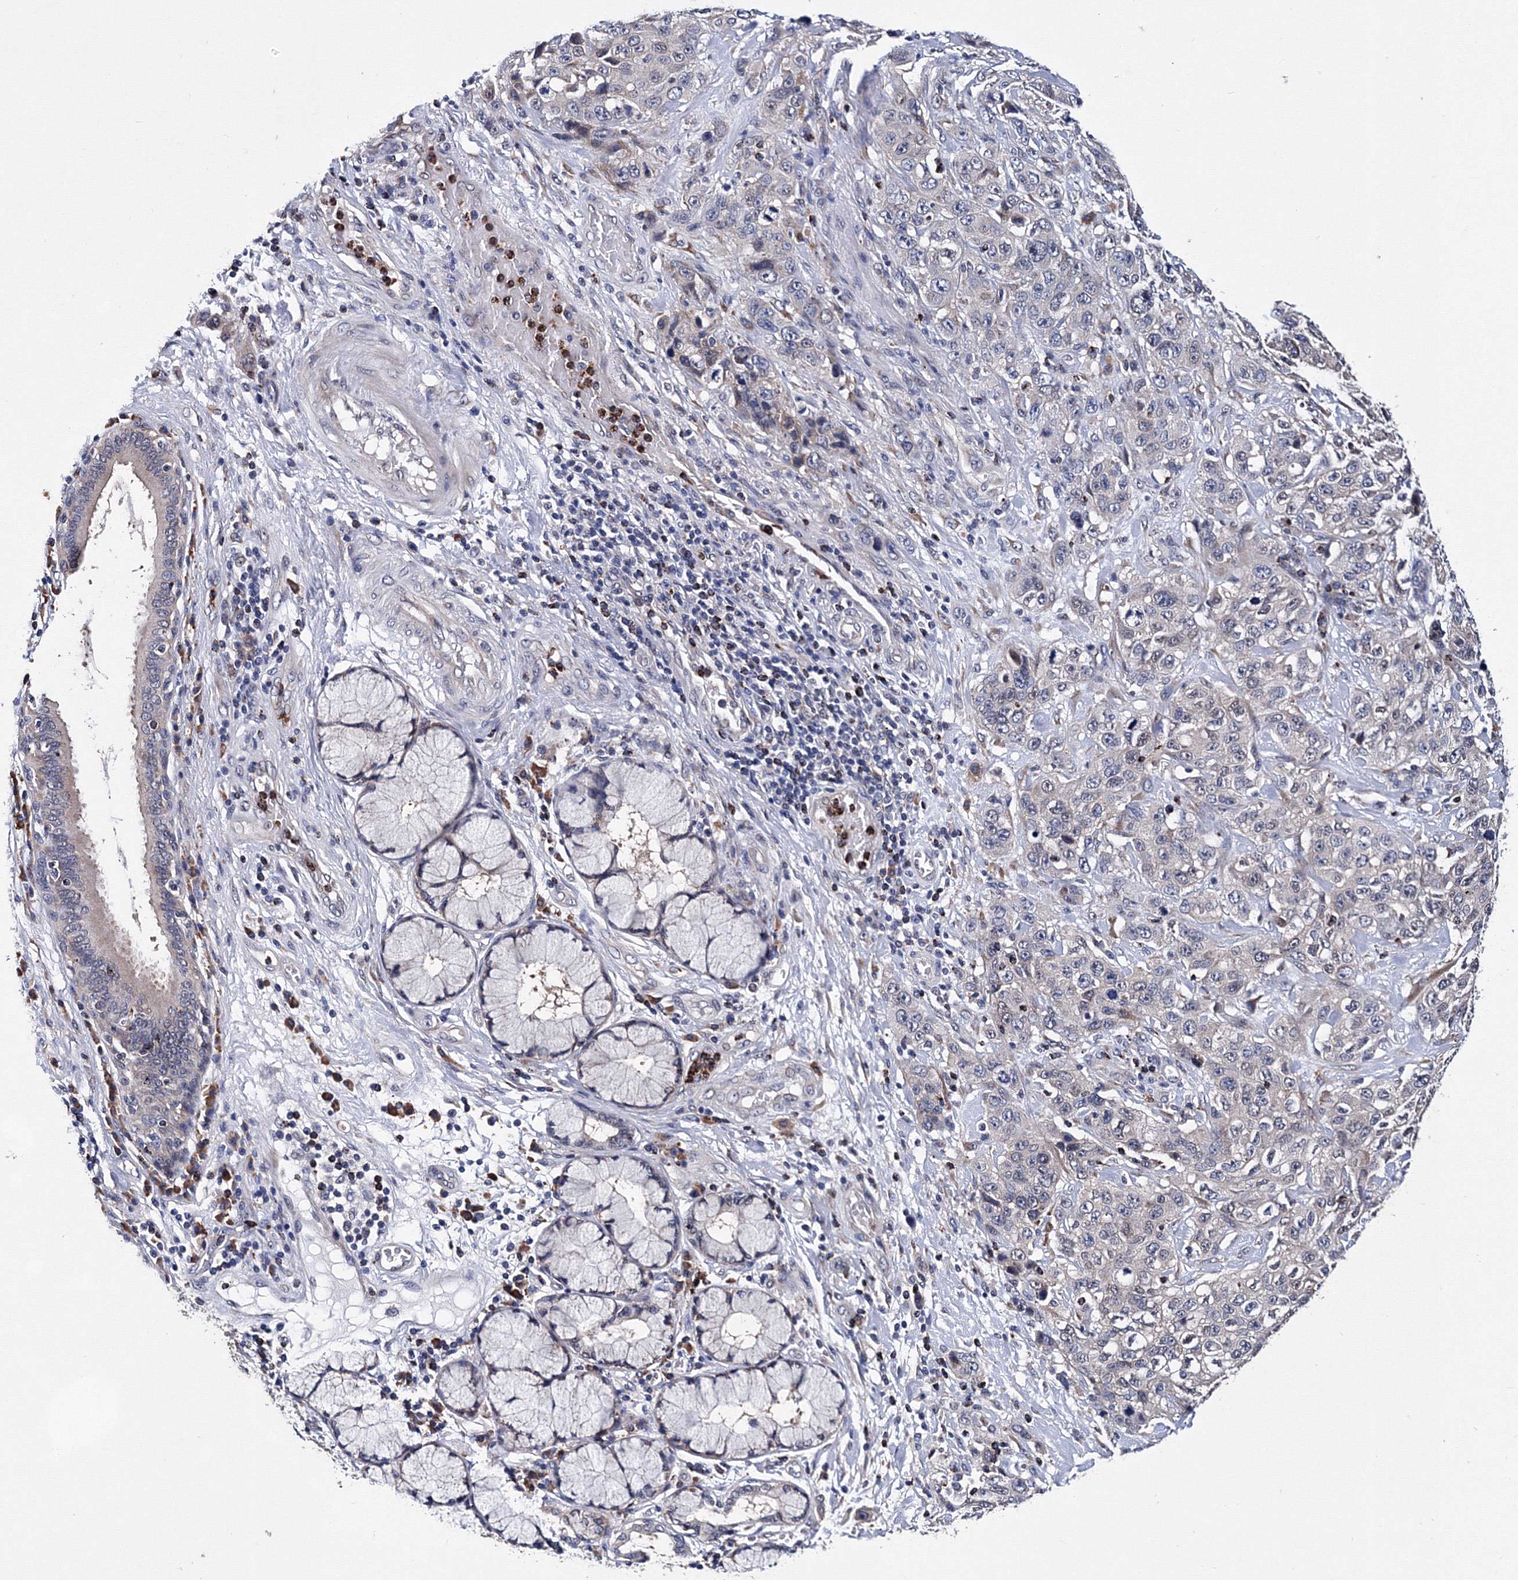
{"staining": {"intensity": "negative", "quantity": "none", "location": "none"}, "tissue": "stomach cancer", "cell_type": "Tumor cells", "image_type": "cancer", "snomed": [{"axis": "morphology", "description": "Adenocarcinoma, NOS"}, {"axis": "topography", "description": "Stomach"}], "caption": "Tumor cells are negative for brown protein staining in adenocarcinoma (stomach).", "gene": "PHYKPL", "patient": {"sex": "male", "age": 48}}